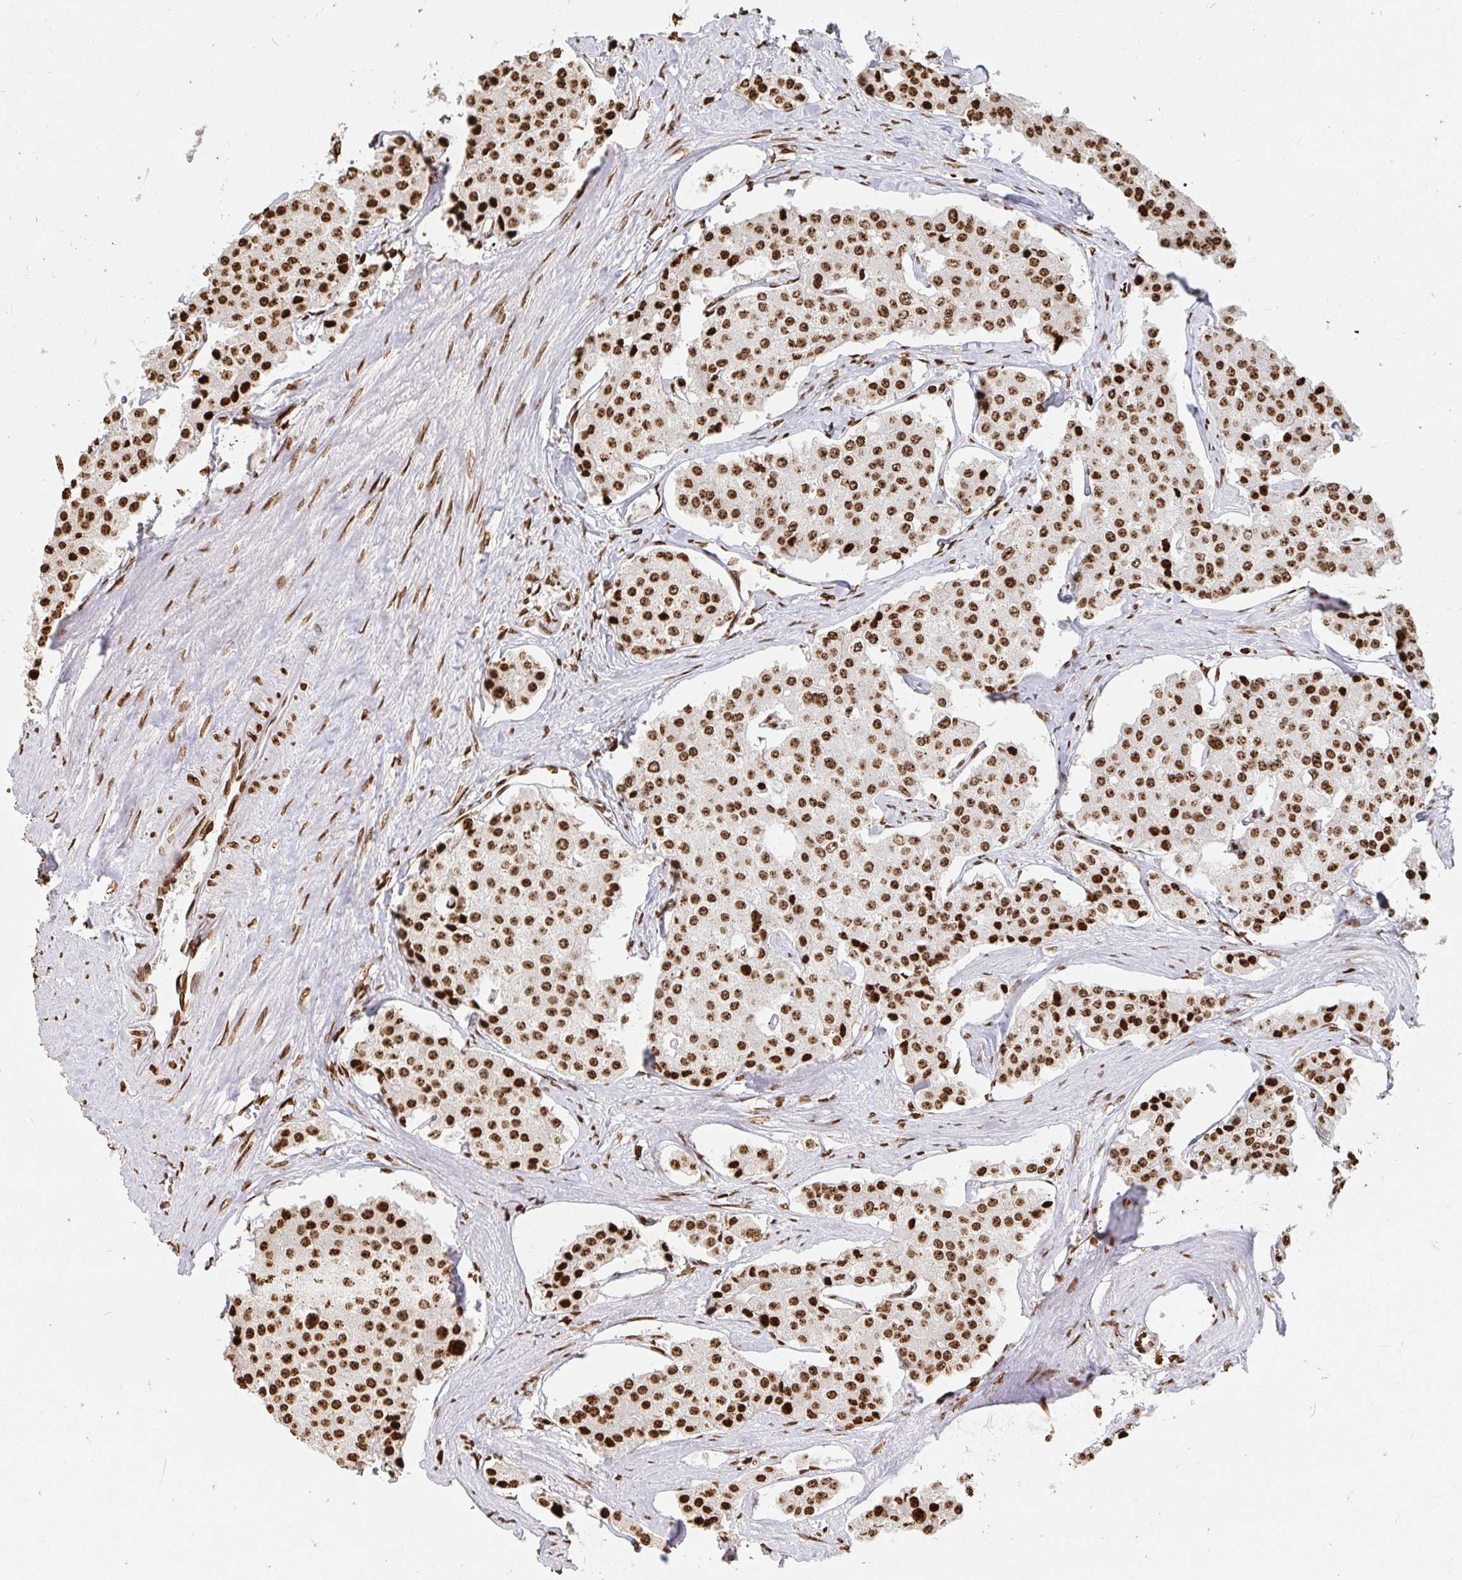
{"staining": {"intensity": "strong", "quantity": ">75%", "location": "nuclear"}, "tissue": "carcinoid", "cell_type": "Tumor cells", "image_type": "cancer", "snomed": [{"axis": "morphology", "description": "Carcinoid, malignant, NOS"}, {"axis": "topography", "description": "Small intestine"}], "caption": "Immunohistochemical staining of carcinoid (malignant) demonstrates high levels of strong nuclear protein expression in approximately >75% of tumor cells.", "gene": "H2BC5", "patient": {"sex": "female", "age": 65}}